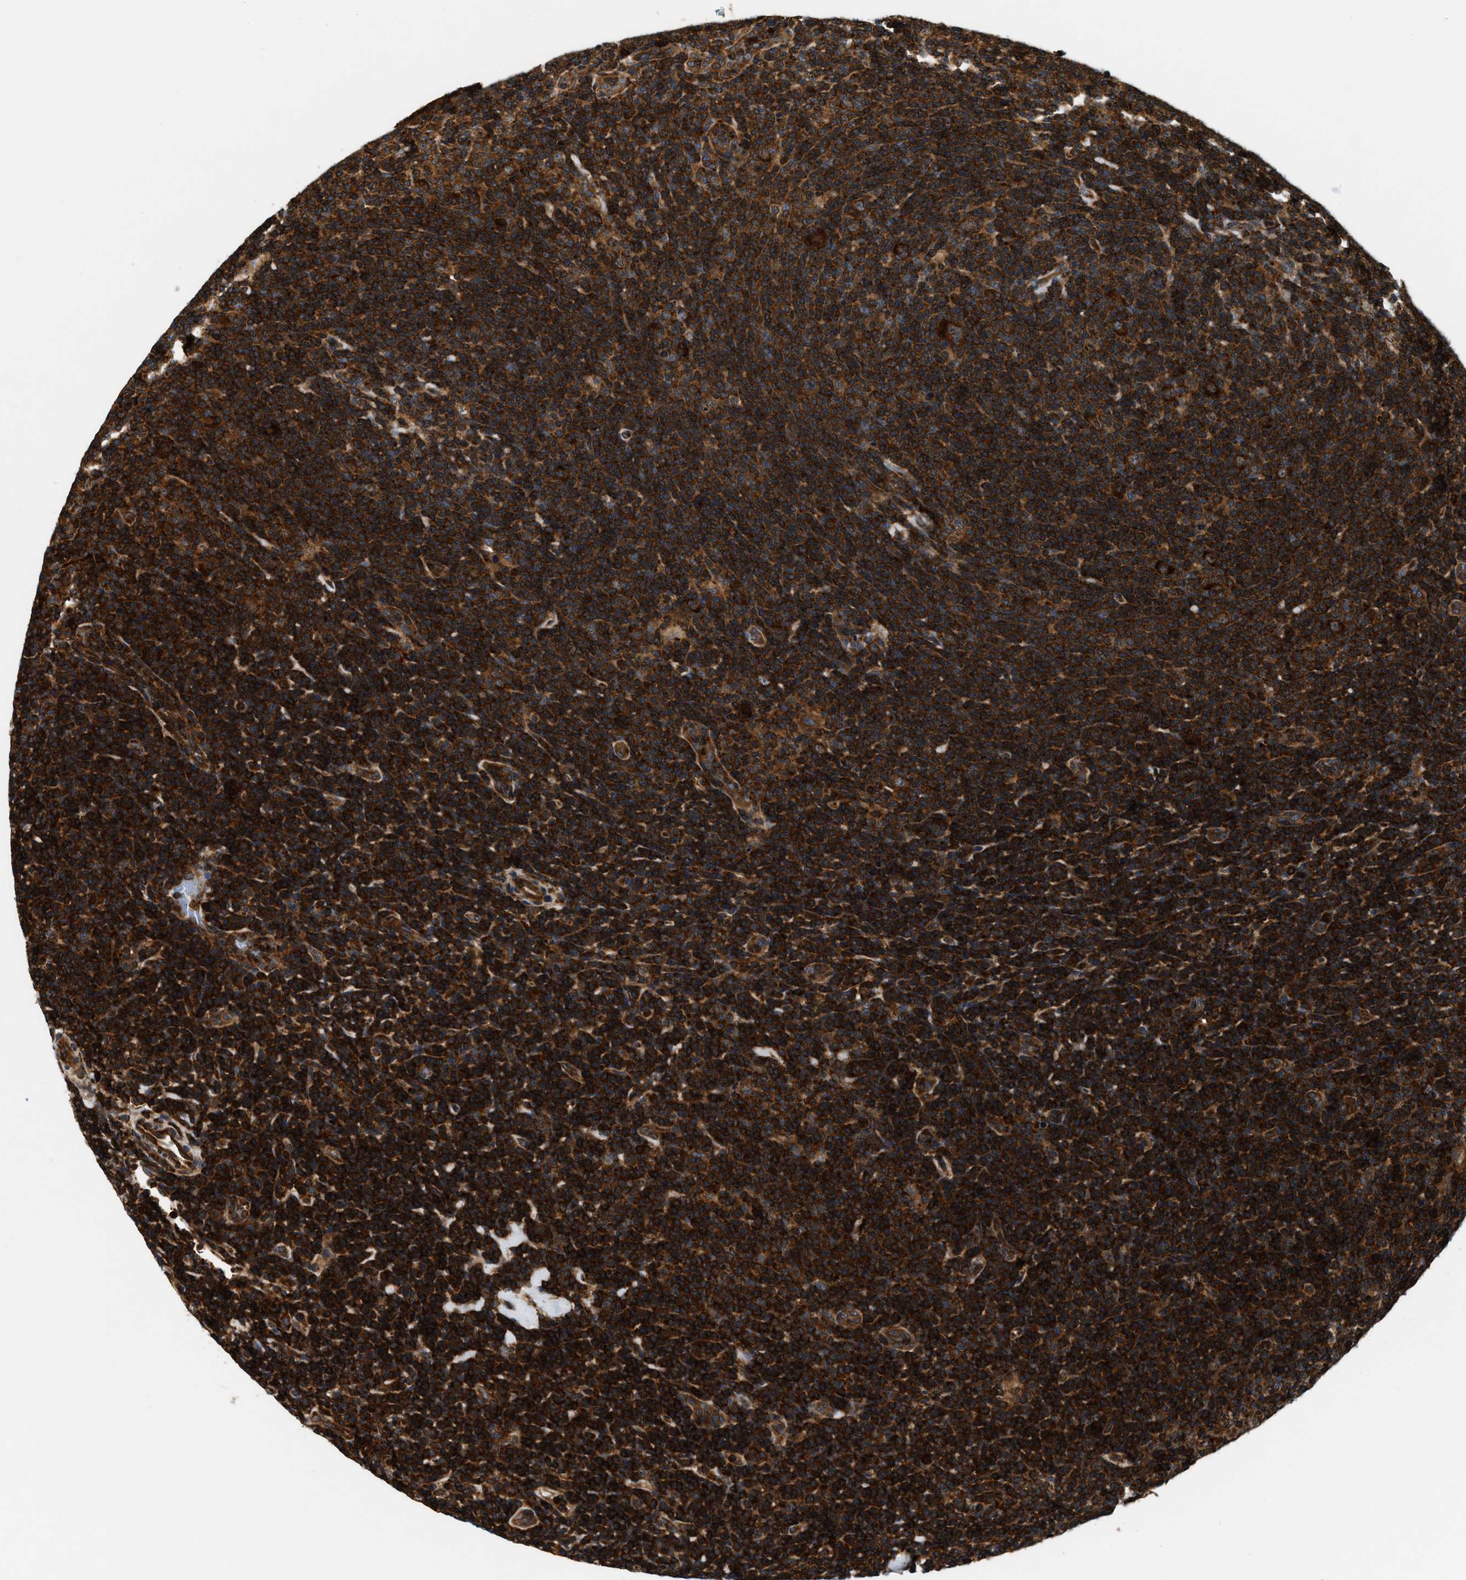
{"staining": {"intensity": "strong", "quantity": ">75%", "location": "cytoplasmic/membranous"}, "tissue": "lymphoma", "cell_type": "Tumor cells", "image_type": "cancer", "snomed": [{"axis": "morphology", "description": "Hodgkin's disease, NOS"}, {"axis": "topography", "description": "Lymph node"}], "caption": "Hodgkin's disease was stained to show a protein in brown. There is high levels of strong cytoplasmic/membranous staining in about >75% of tumor cells.", "gene": "SAMD9", "patient": {"sex": "female", "age": 57}}